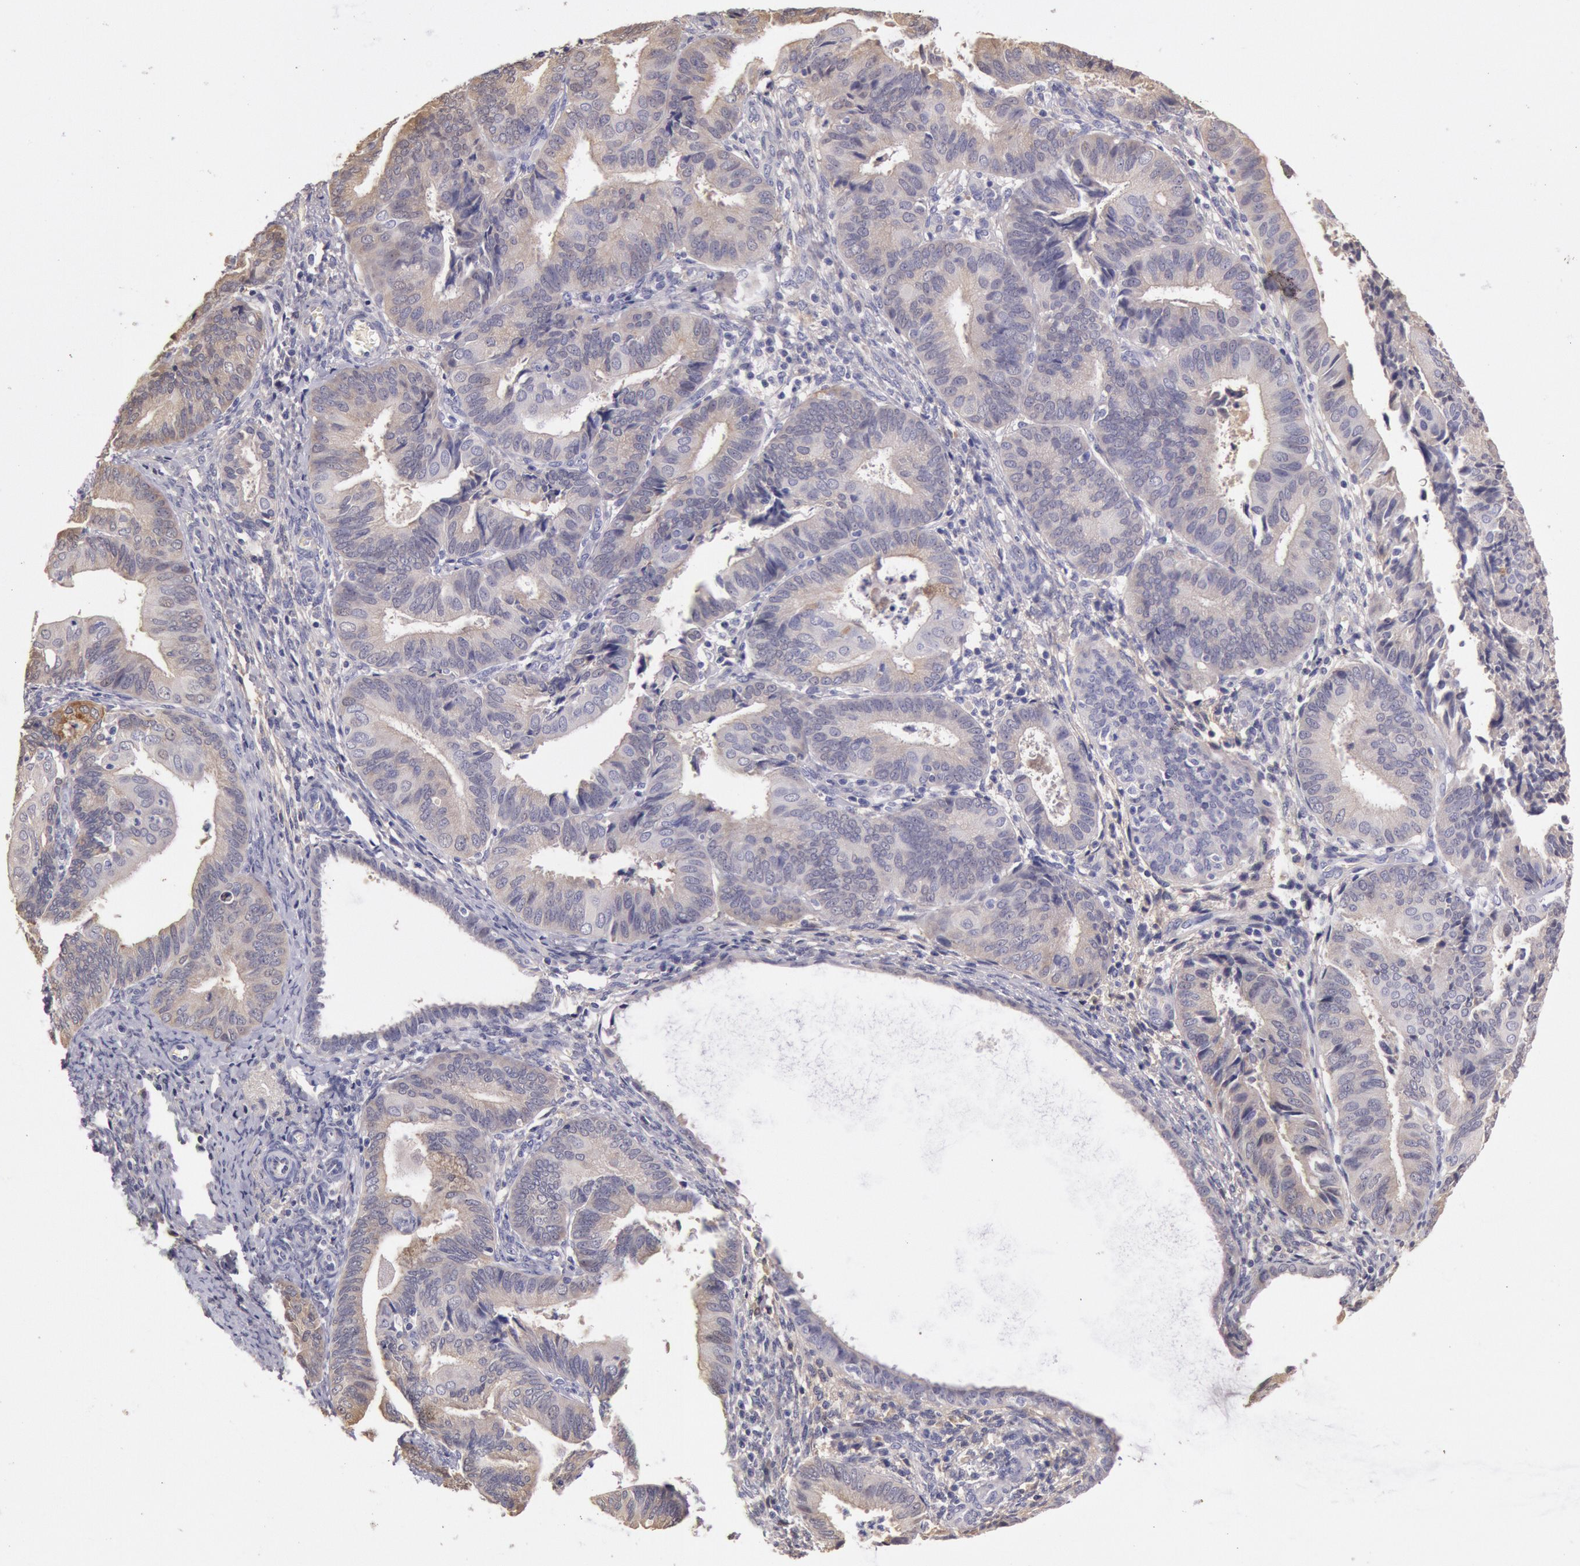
{"staining": {"intensity": "negative", "quantity": "none", "location": "none"}, "tissue": "endometrial cancer", "cell_type": "Tumor cells", "image_type": "cancer", "snomed": [{"axis": "morphology", "description": "Adenocarcinoma, NOS"}, {"axis": "topography", "description": "Endometrium"}], "caption": "Immunohistochemical staining of human endometrial cancer (adenocarcinoma) exhibits no significant positivity in tumor cells.", "gene": "C1R", "patient": {"sex": "female", "age": 63}}